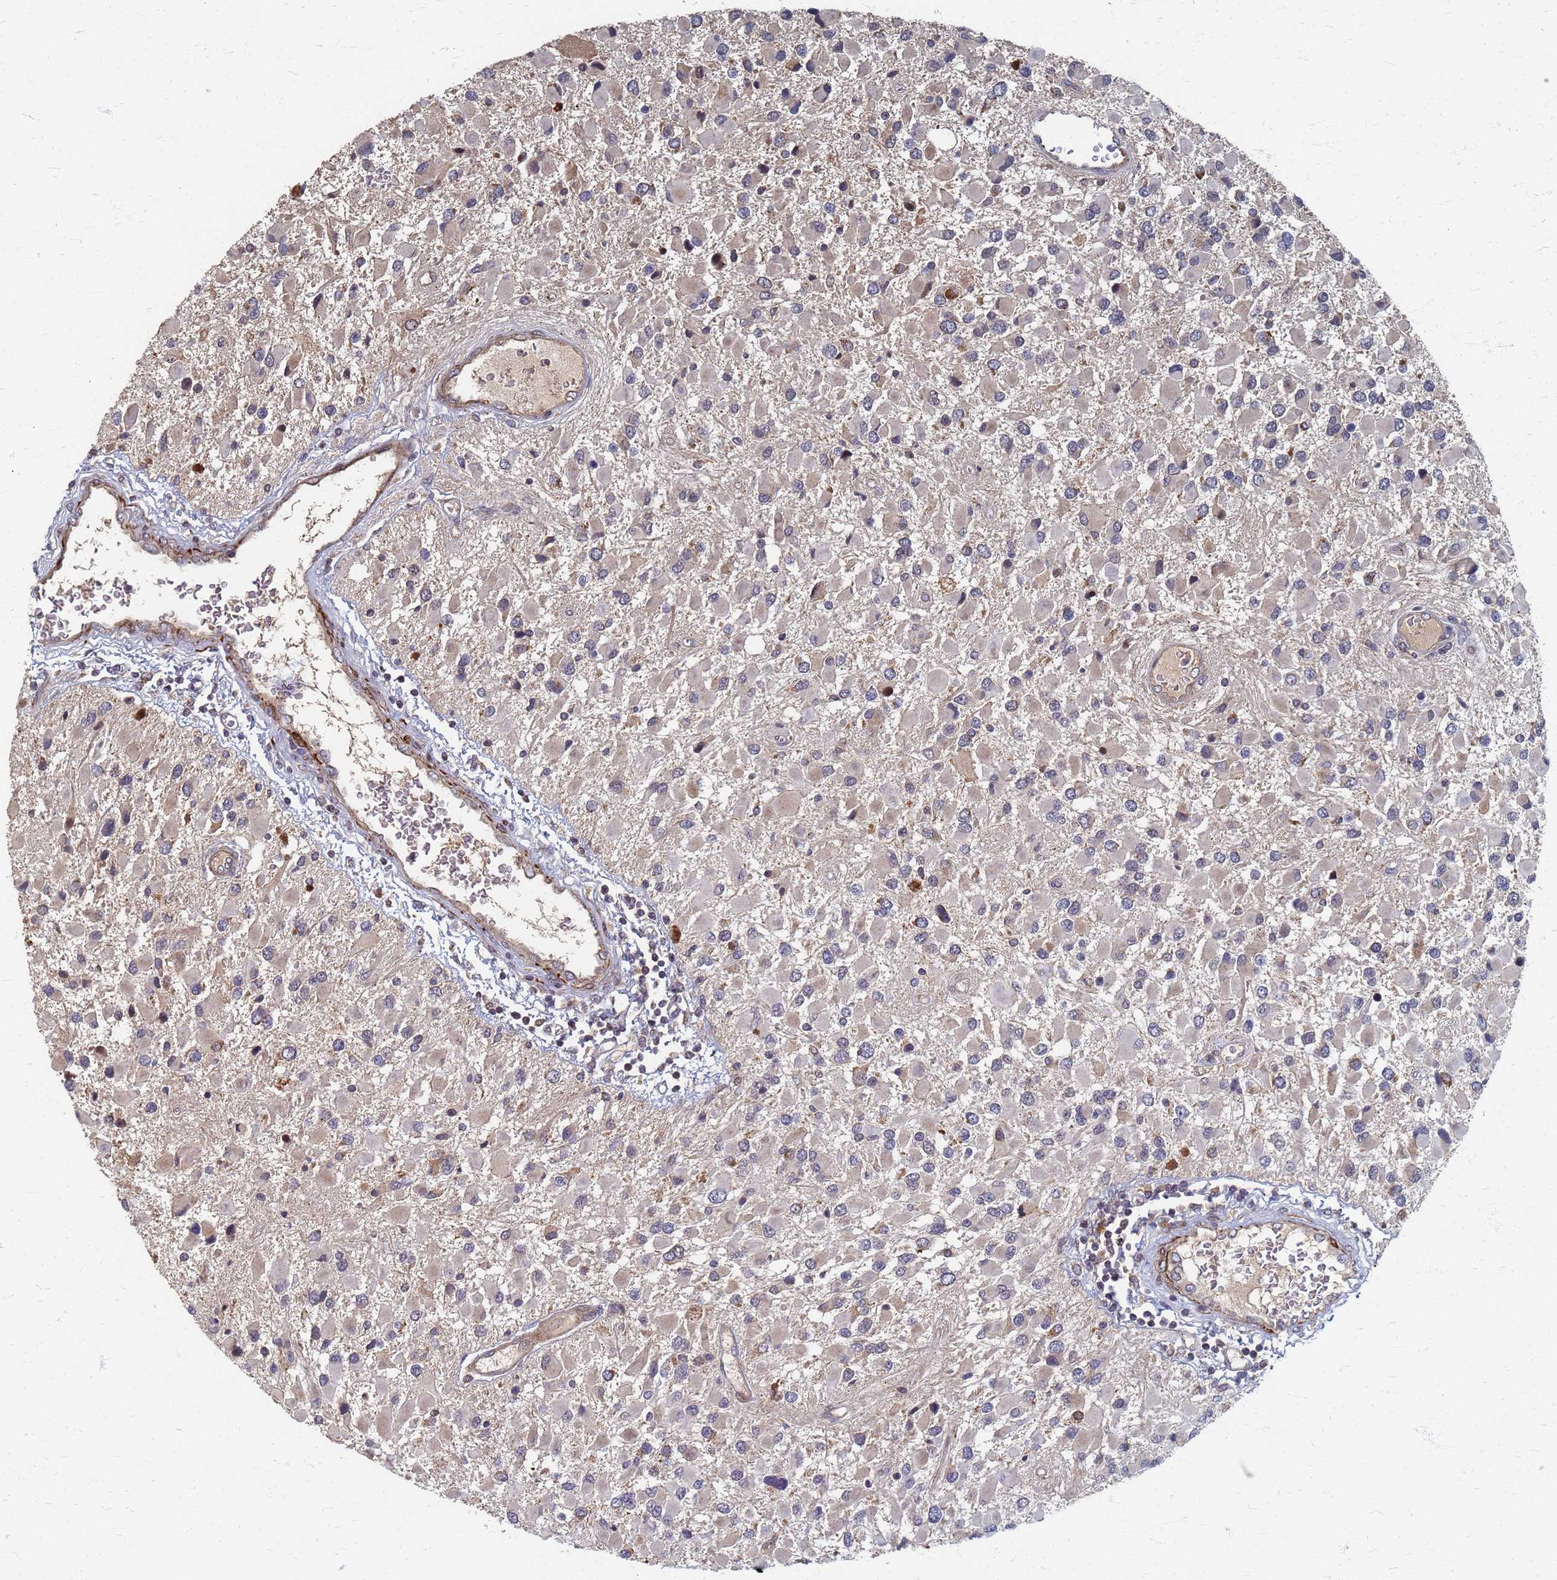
{"staining": {"intensity": "weak", "quantity": ">75%", "location": "cytoplasmic/membranous"}, "tissue": "glioma", "cell_type": "Tumor cells", "image_type": "cancer", "snomed": [{"axis": "morphology", "description": "Glioma, malignant, High grade"}, {"axis": "topography", "description": "Brain"}], "caption": "A micrograph showing weak cytoplasmic/membranous positivity in about >75% of tumor cells in malignant high-grade glioma, as visualized by brown immunohistochemical staining.", "gene": "ATPAF1", "patient": {"sex": "male", "age": 53}}